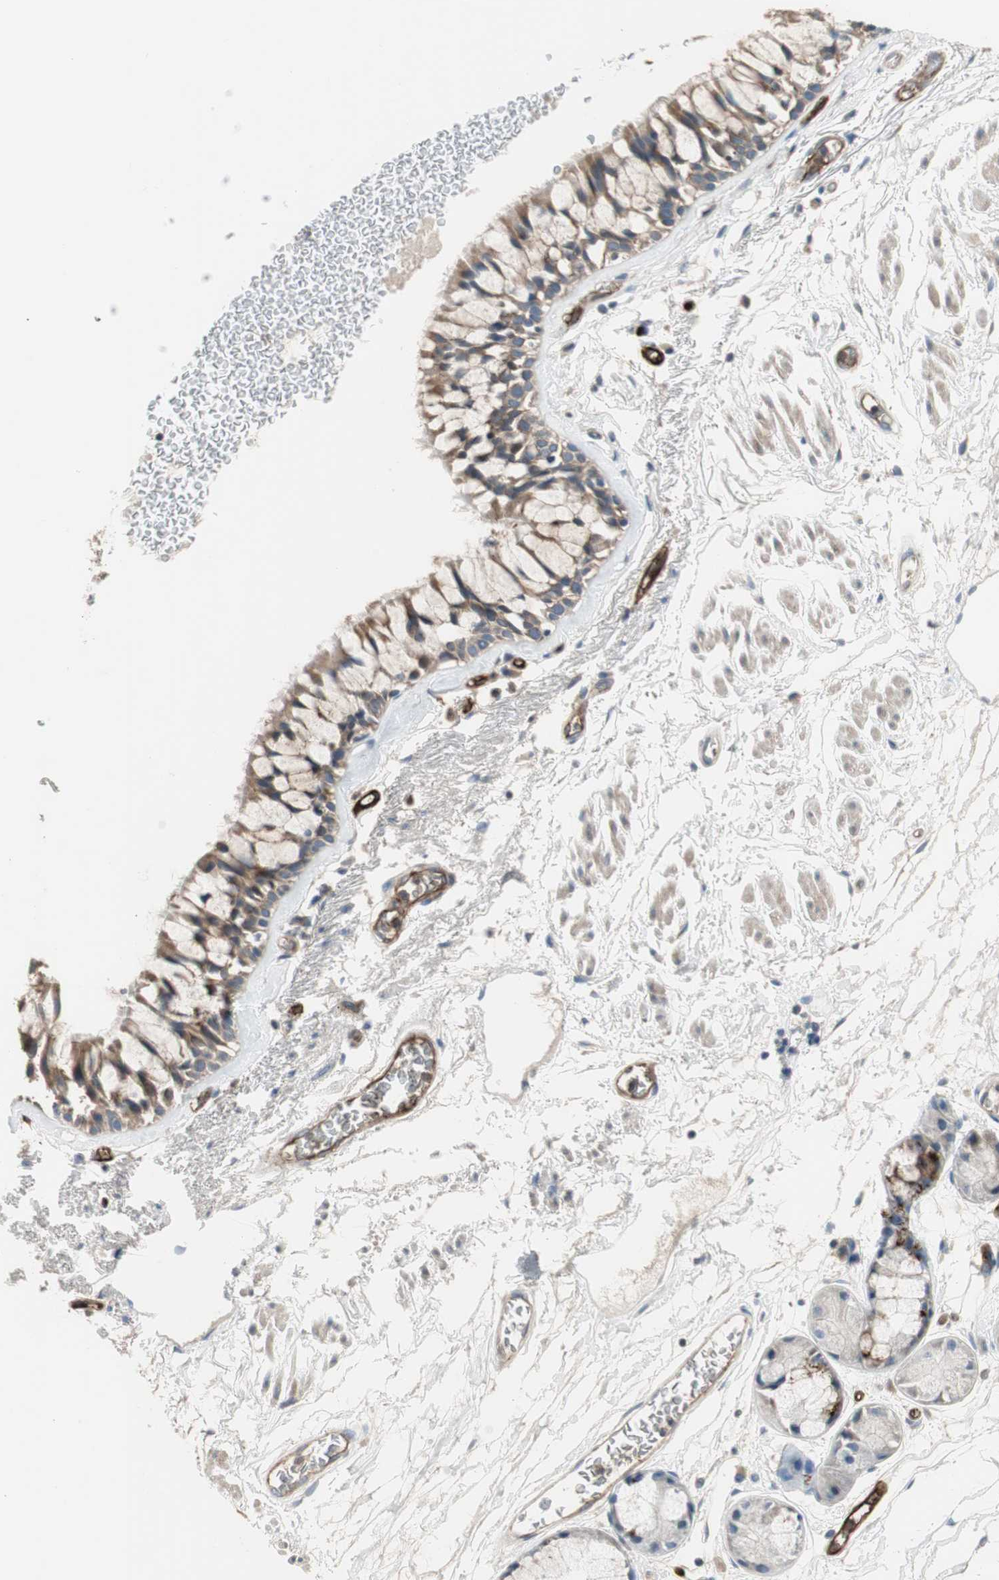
{"staining": {"intensity": "moderate", "quantity": ">75%", "location": "cytoplasmic/membranous"}, "tissue": "bronchus", "cell_type": "Respiratory epithelial cells", "image_type": "normal", "snomed": [{"axis": "morphology", "description": "Normal tissue, NOS"}, {"axis": "topography", "description": "Bronchus"}], "caption": "IHC histopathology image of unremarkable bronchus: human bronchus stained using immunohistochemistry reveals medium levels of moderate protein expression localized specifically in the cytoplasmic/membranous of respiratory epithelial cells, appearing as a cytoplasmic/membranous brown color.", "gene": "ALPL", "patient": {"sex": "male", "age": 66}}